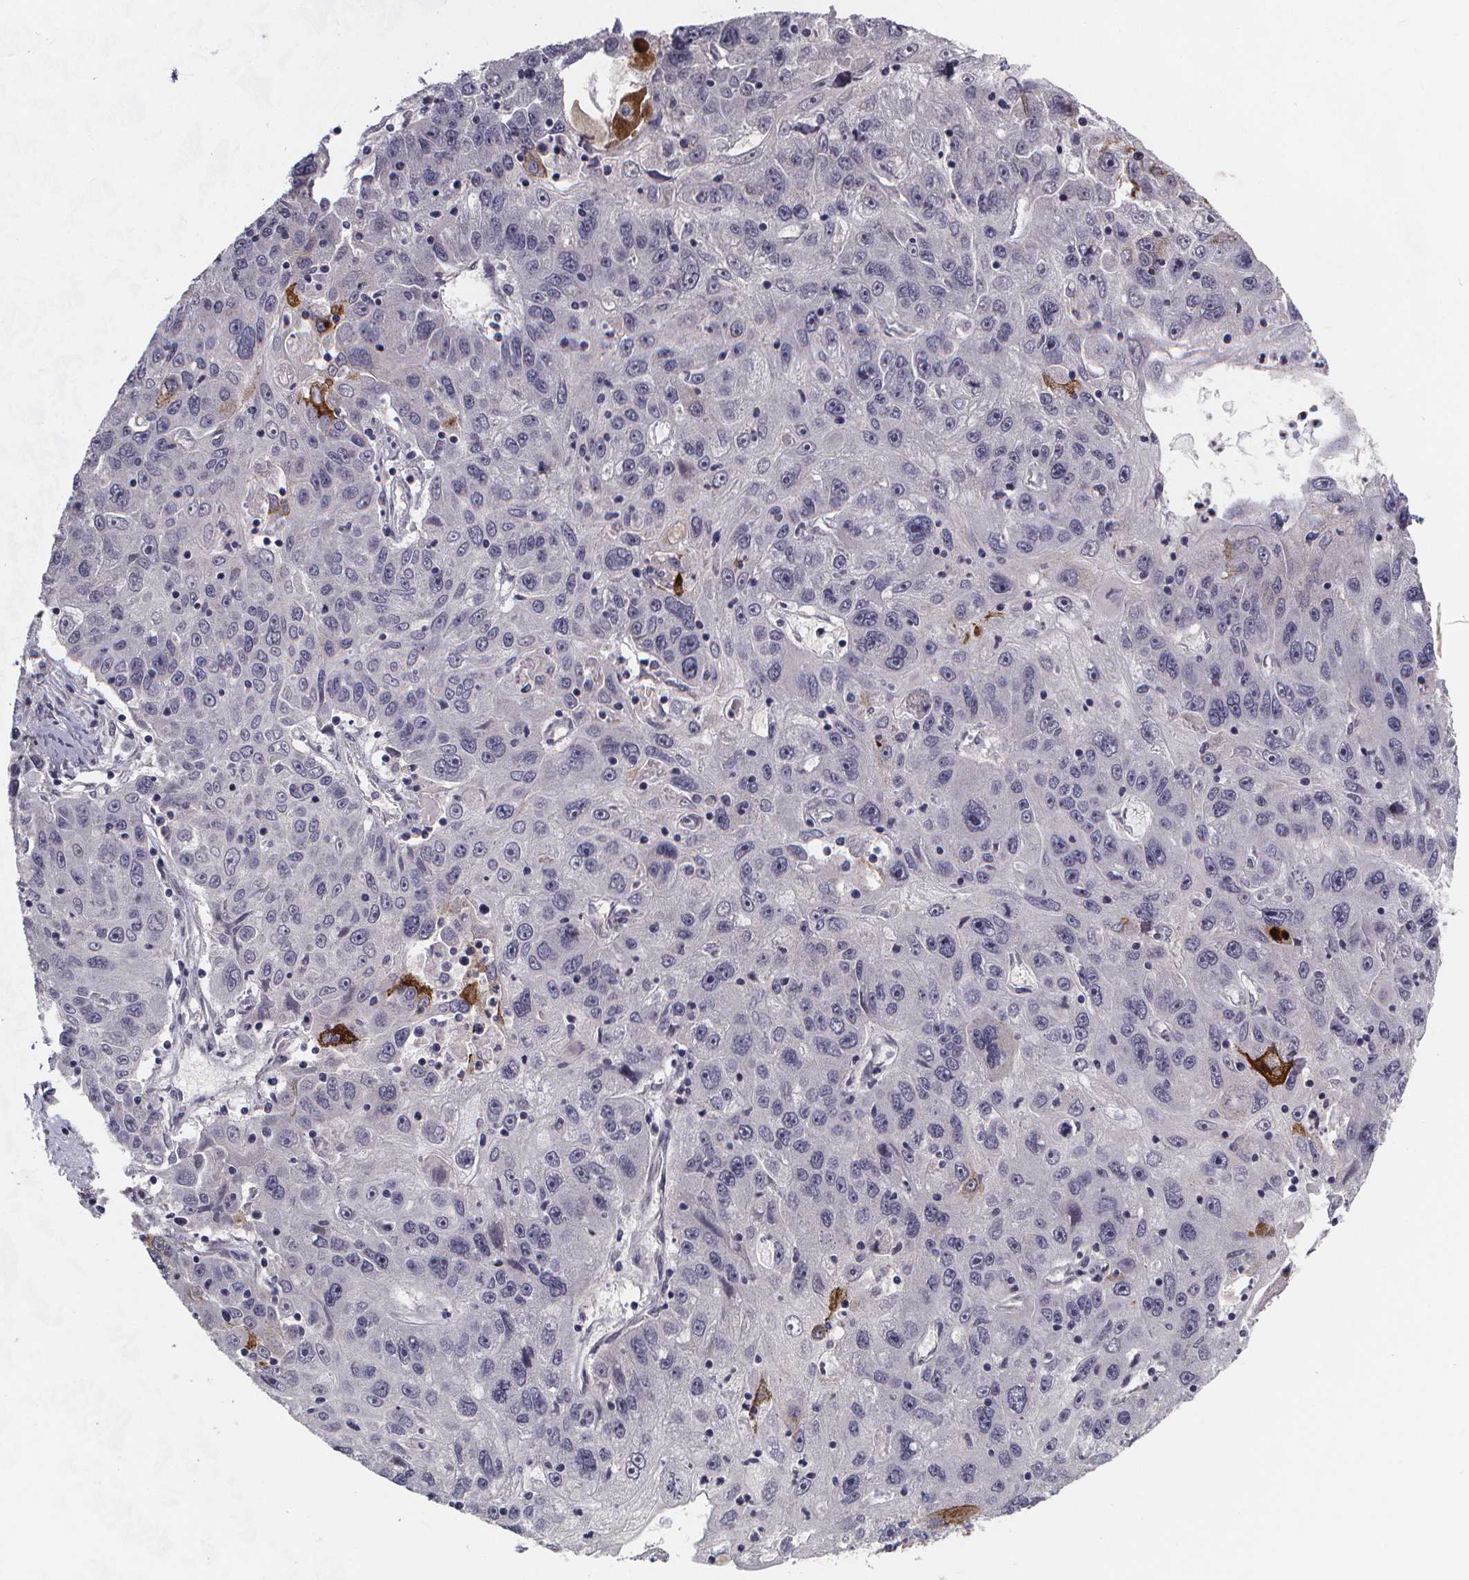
{"staining": {"intensity": "negative", "quantity": "none", "location": "none"}, "tissue": "stomach cancer", "cell_type": "Tumor cells", "image_type": "cancer", "snomed": [{"axis": "morphology", "description": "Adenocarcinoma, NOS"}, {"axis": "topography", "description": "Stomach"}], "caption": "A high-resolution histopathology image shows immunohistochemistry staining of stomach adenocarcinoma, which demonstrates no significant positivity in tumor cells.", "gene": "AGT", "patient": {"sex": "male", "age": 56}}